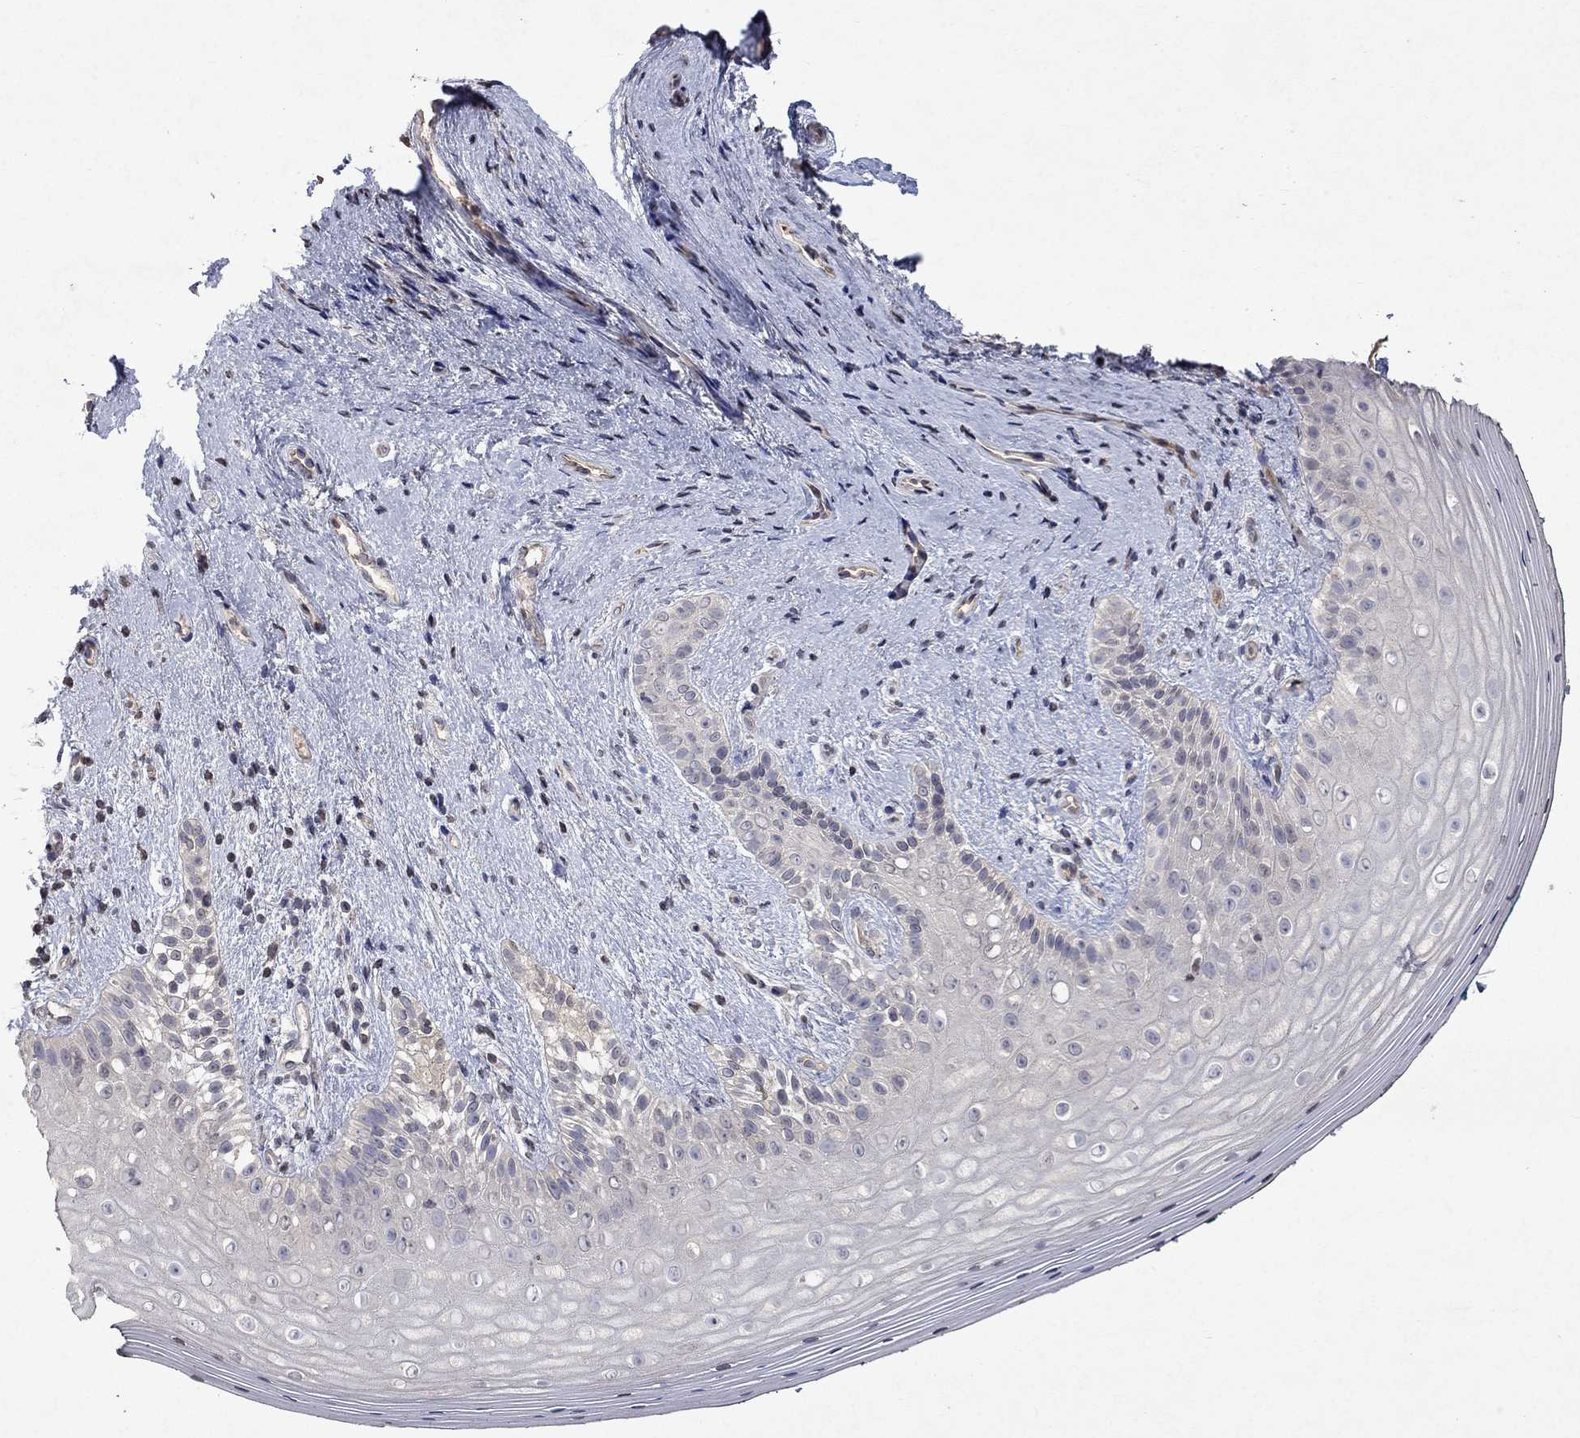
{"staining": {"intensity": "negative", "quantity": "none", "location": "none"}, "tissue": "vagina", "cell_type": "Squamous epithelial cells", "image_type": "normal", "snomed": [{"axis": "morphology", "description": "Normal tissue, NOS"}, {"axis": "topography", "description": "Vagina"}], "caption": "DAB immunohistochemical staining of unremarkable human vagina displays no significant positivity in squamous epithelial cells.", "gene": "TTC38", "patient": {"sex": "female", "age": 47}}